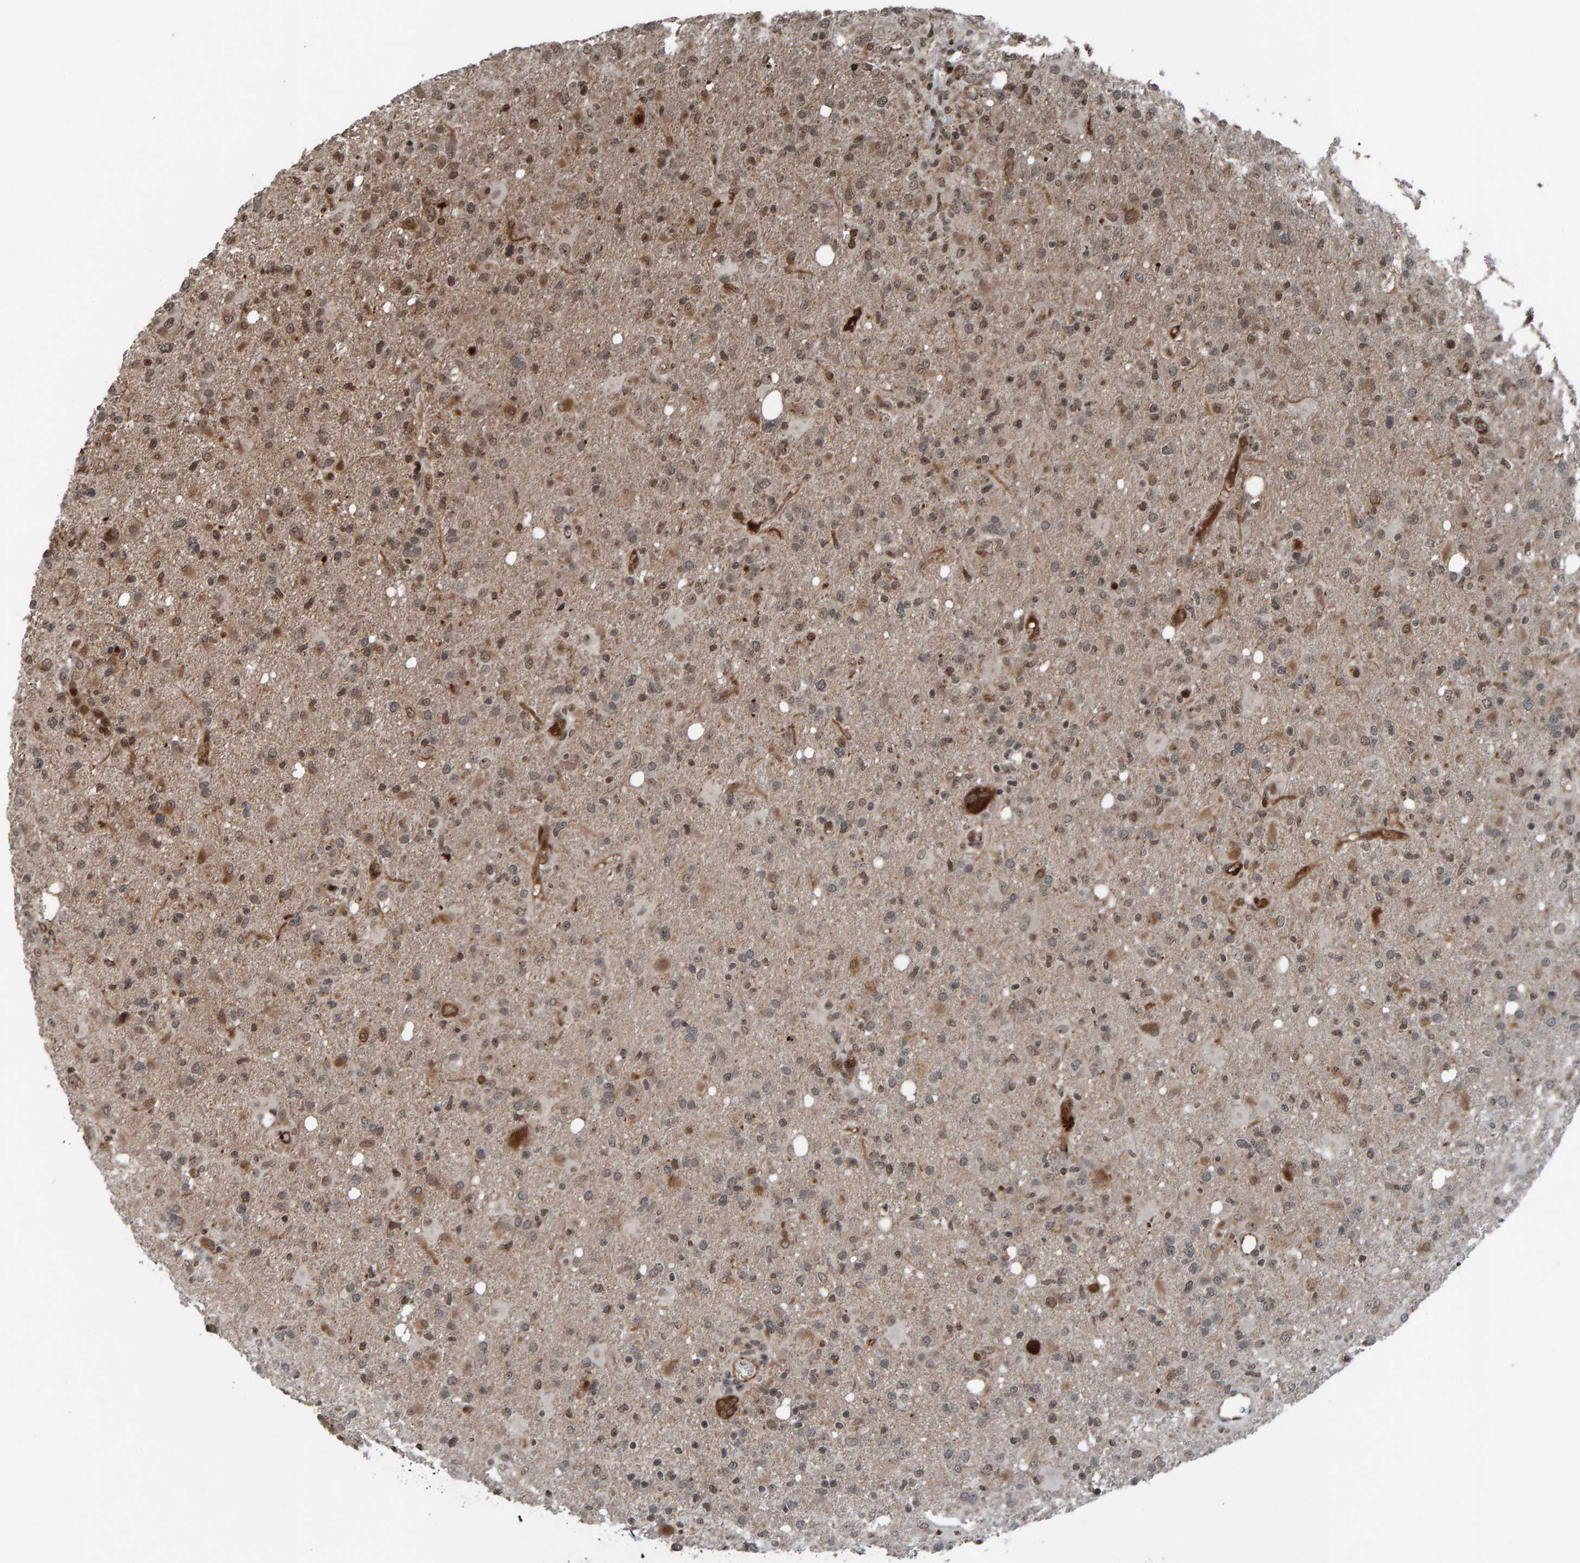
{"staining": {"intensity": "weak", "quantity": "25%-75%", "location": "cytoplasmic/membranous,nuclear"}, "tissue": "glioma", "cell_type": "Tumor cells", "image_type": "cancer", "snomed": [{"axis": "morphology", "description": "Glioma, malignant, High grade"}, {"axis": "topography", "description": "Brain"}], "caption": "There is low levels of weak cytoplasmic/membranous and nuclear staining in tumor cells of malignant glioma (high-grade), as demonstrated by immunohistochemical staining (brown color).", "gene": "ZNF366", "patient": {"sex": "female", "age": 57}}